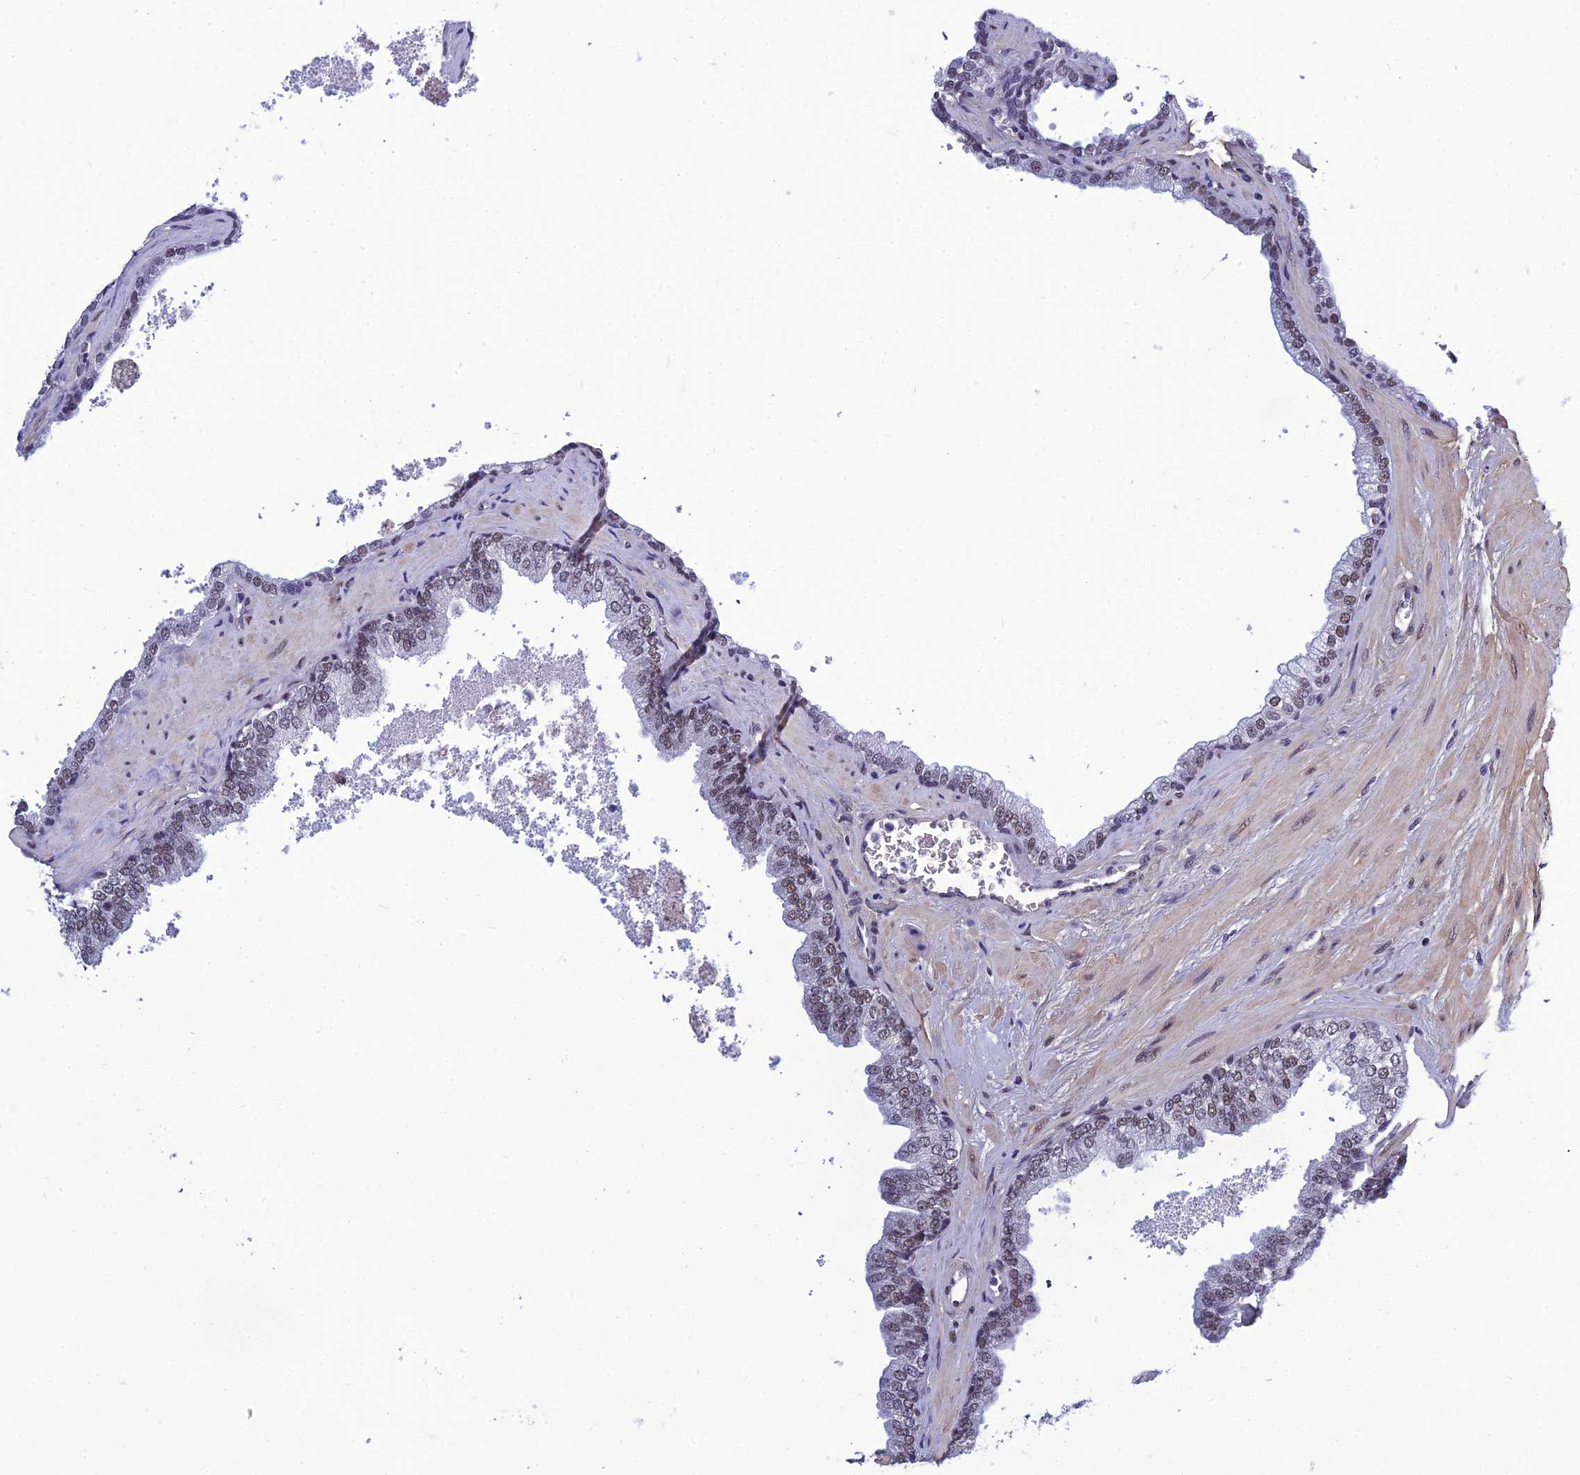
{"staining": {"intensity": "moderate", "quantity": "25%-75%", "location": "nuclear"}, "tissue": "prostate", "cell_type": "Glandular cells", "image_type": "normal", "snomed": [{"axis": "morphology", "description": "Normal tissue, NOS"}, {"axis": "topography", "description": "Prostate"}], "caption": "Immunohistochemical staining of benign prostate exhibits medium levels of moderate nuclear staining in approximately 25%-75% of glandular cells. The staining was performed using DAB, with brown indicating positive protein expression. Nuclei are stained blue with hematoxylin.", "gene": "RSRC1", "patient": {"sex": "male", "age": 60}}